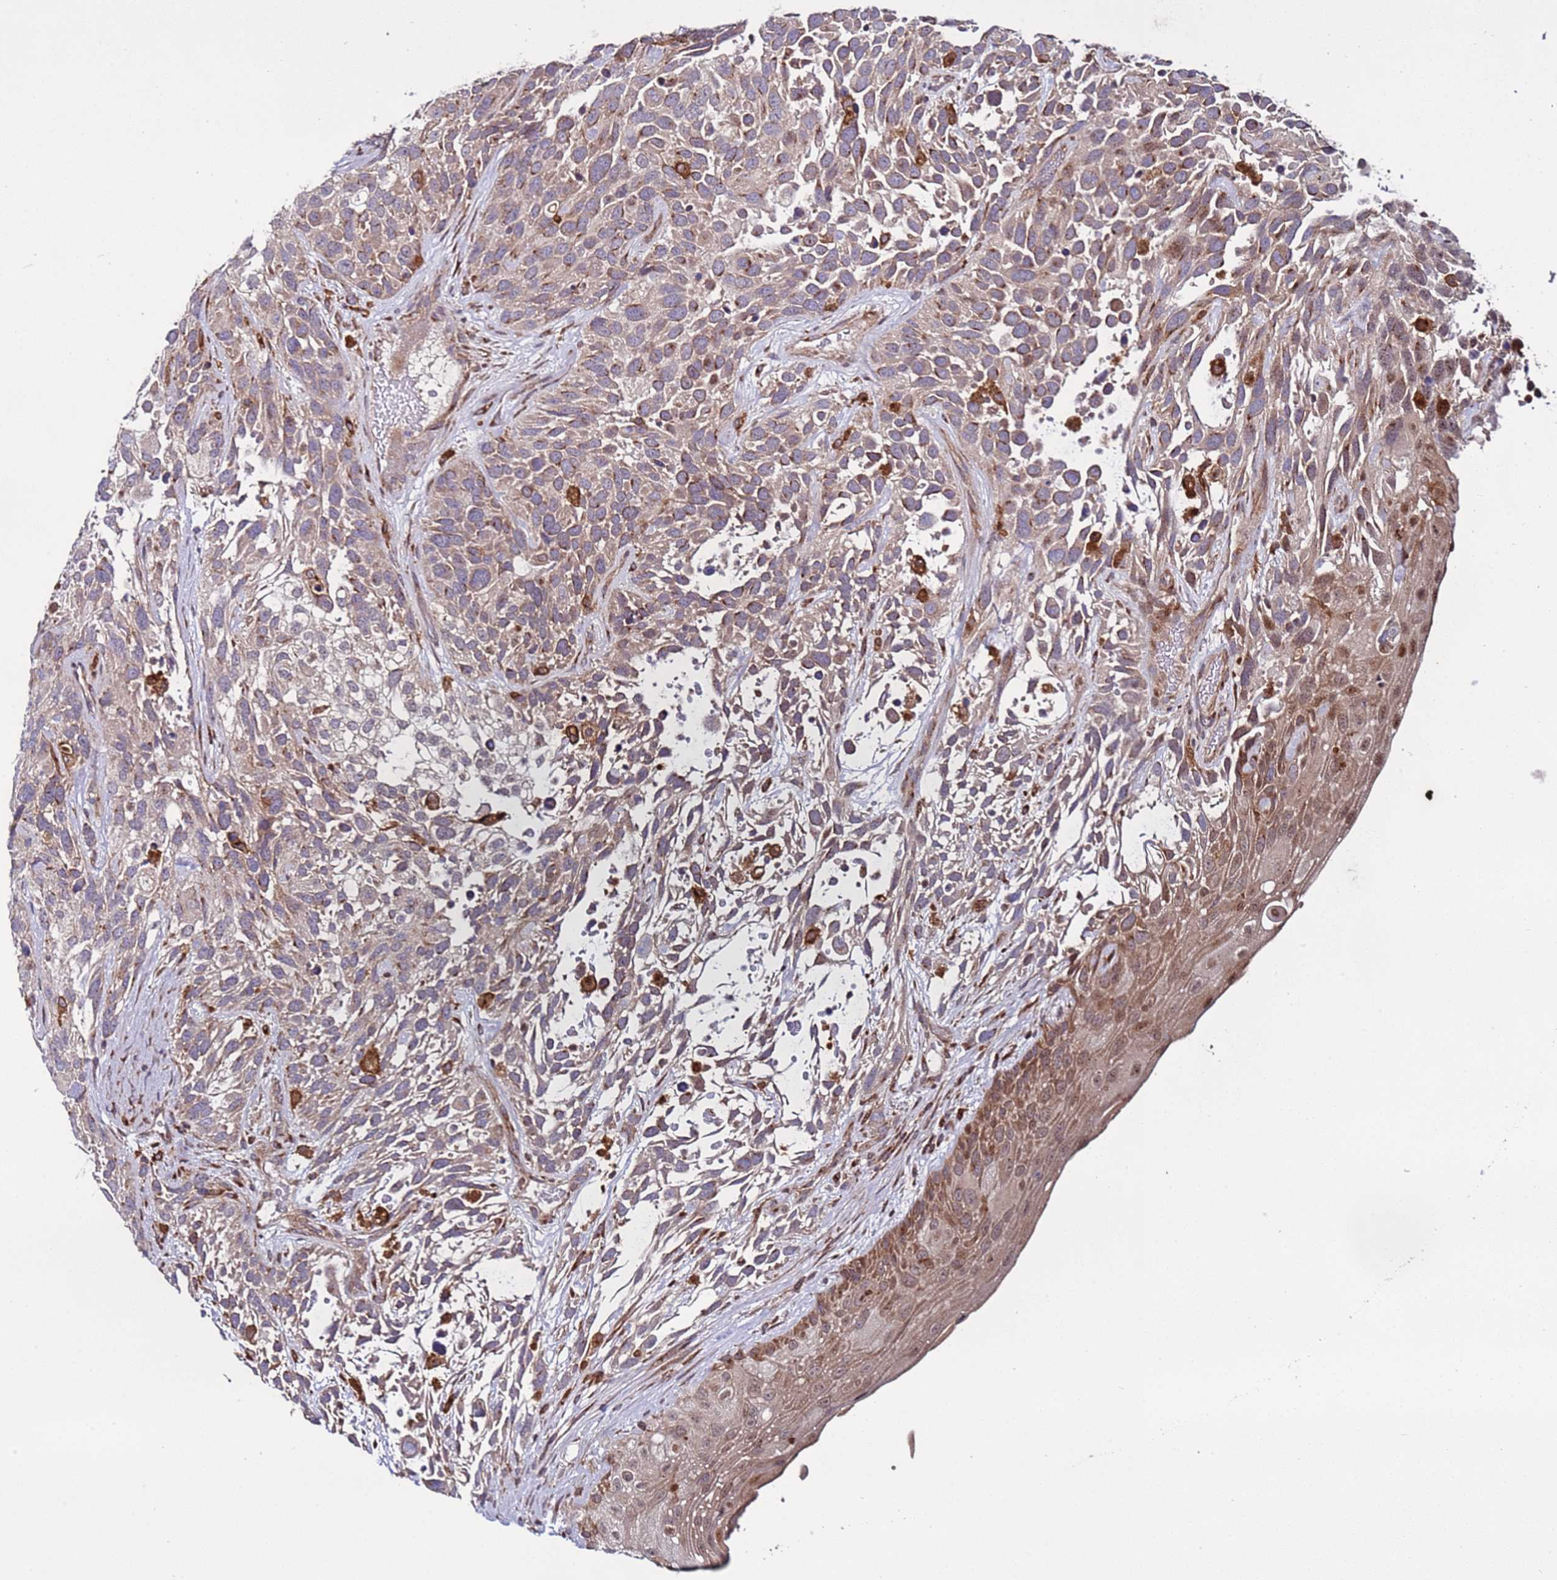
{"staining": {"intensity": "weak", "quantity": "25%-75%", "location": "cytoplasmic/membranous"}, "tissue": "urothelial cancer", "cell_type": "Tumor cells", "image_type": "cancer", "snomed": [{"axis": "morphology", "description": "Urothelial carcinoma, High grade"}, {"axis": "topography", "description": "Urinary bladder"}], "caption": "High-magnification brightfield microscopy of urothelial carcinoma (high-grade) stained with DAB (brown) and counterstained with hematoxylin (blue). tumor cells exhibit weak cytoplasmic/membranous expression is seen in about25%-75% of cells.", "gene": "TMEM176B", "patient": {"sex": "female", "age": 70}}